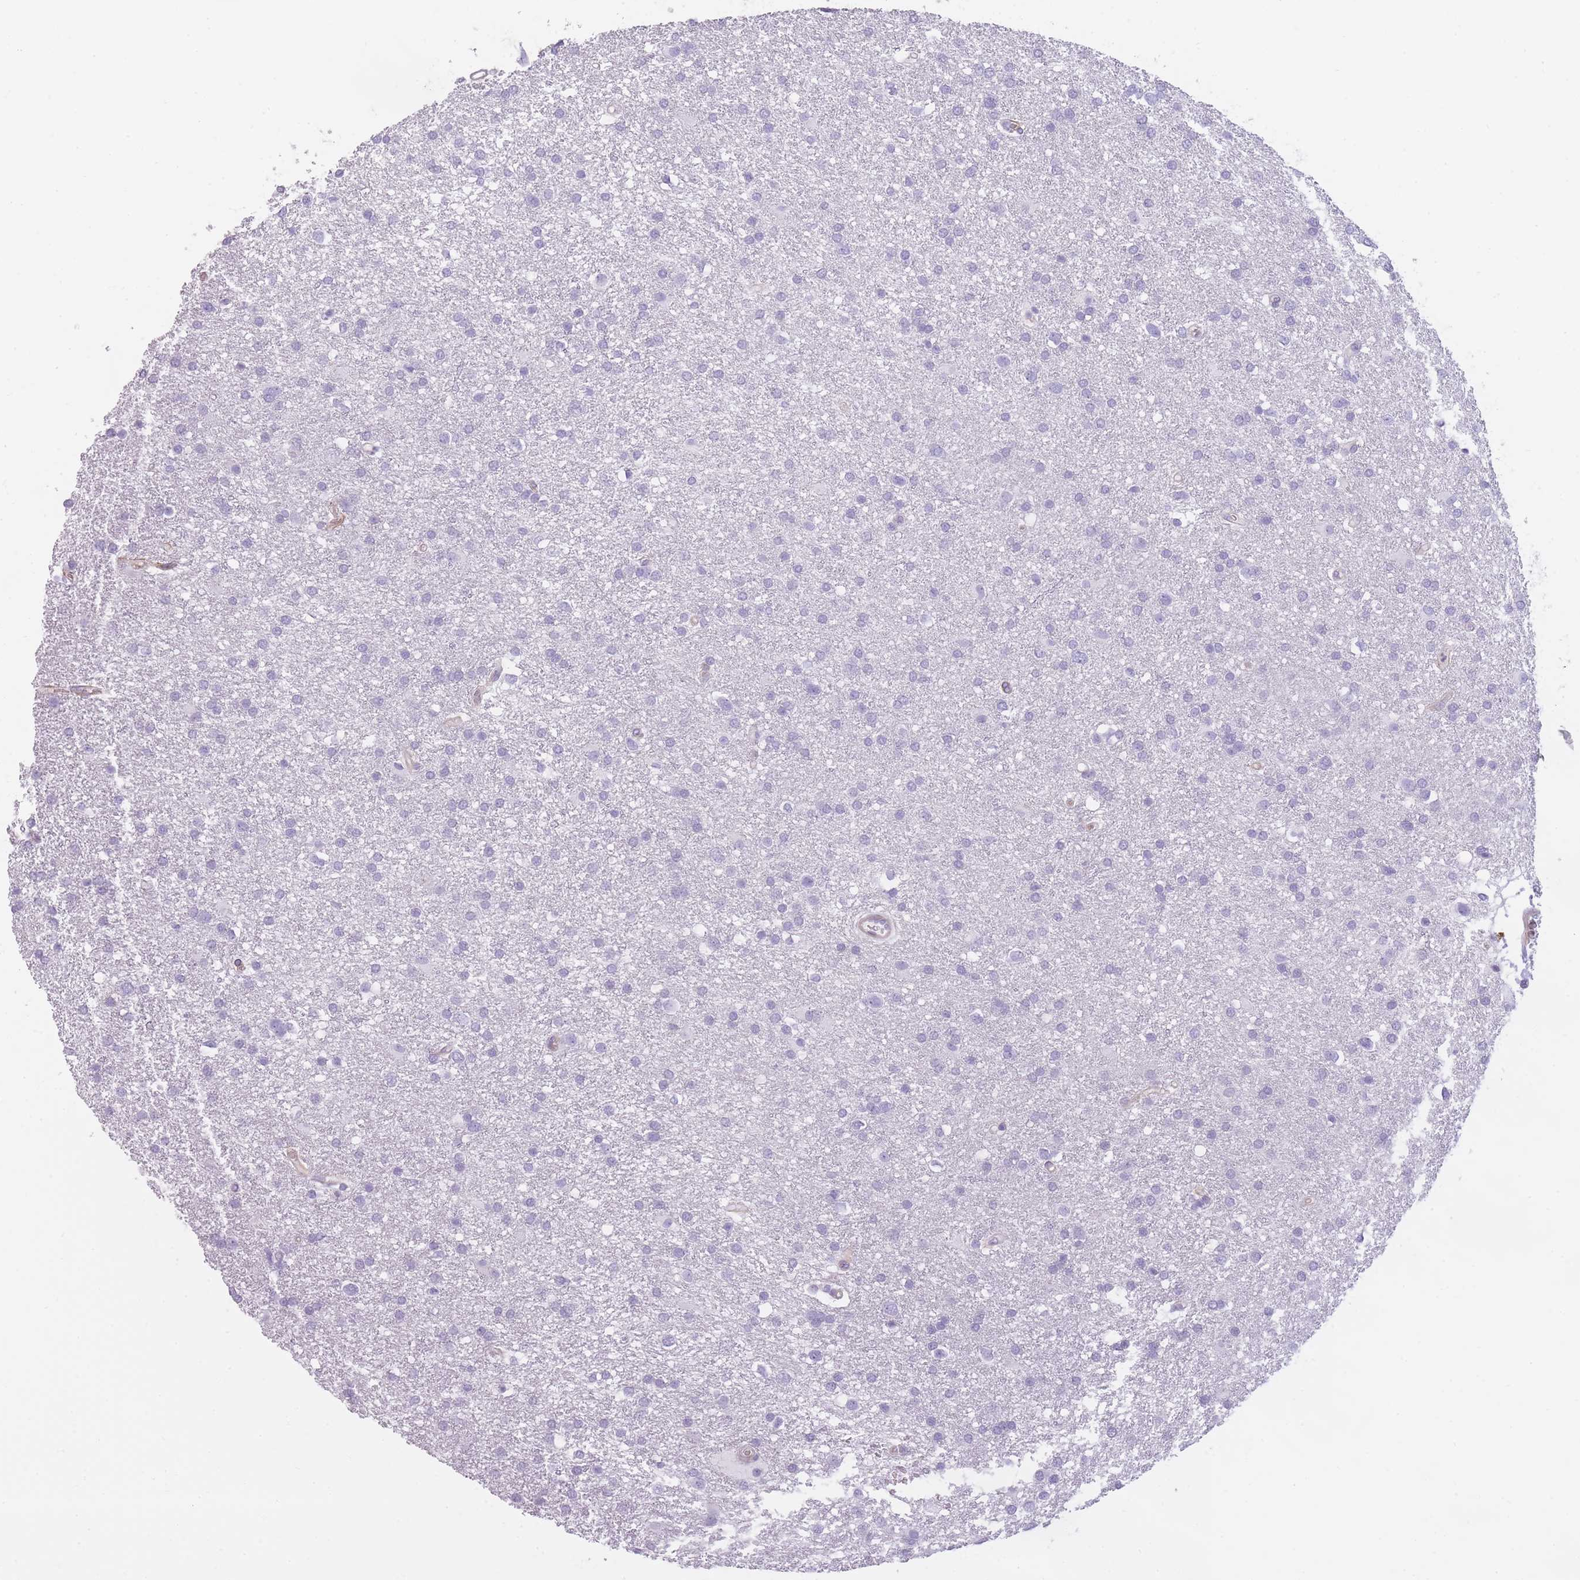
{"staining": {"intensity": "negative", "quantity": "none", "location": "none"}, "tissue": "glioma", "cell_type": "Tumor cells", "image_type": "cancer", "snomed": [{"axis": "morphology", "description": "Glioma, malignant, Low grade"}, {"axis": "topography", "description": "Brain"}], "caption": "Histopathology image shows no significant protein expression in tumor cells of glioma.", "gene": "GGT1", "patient": {"sex": "female", "age": 32}}